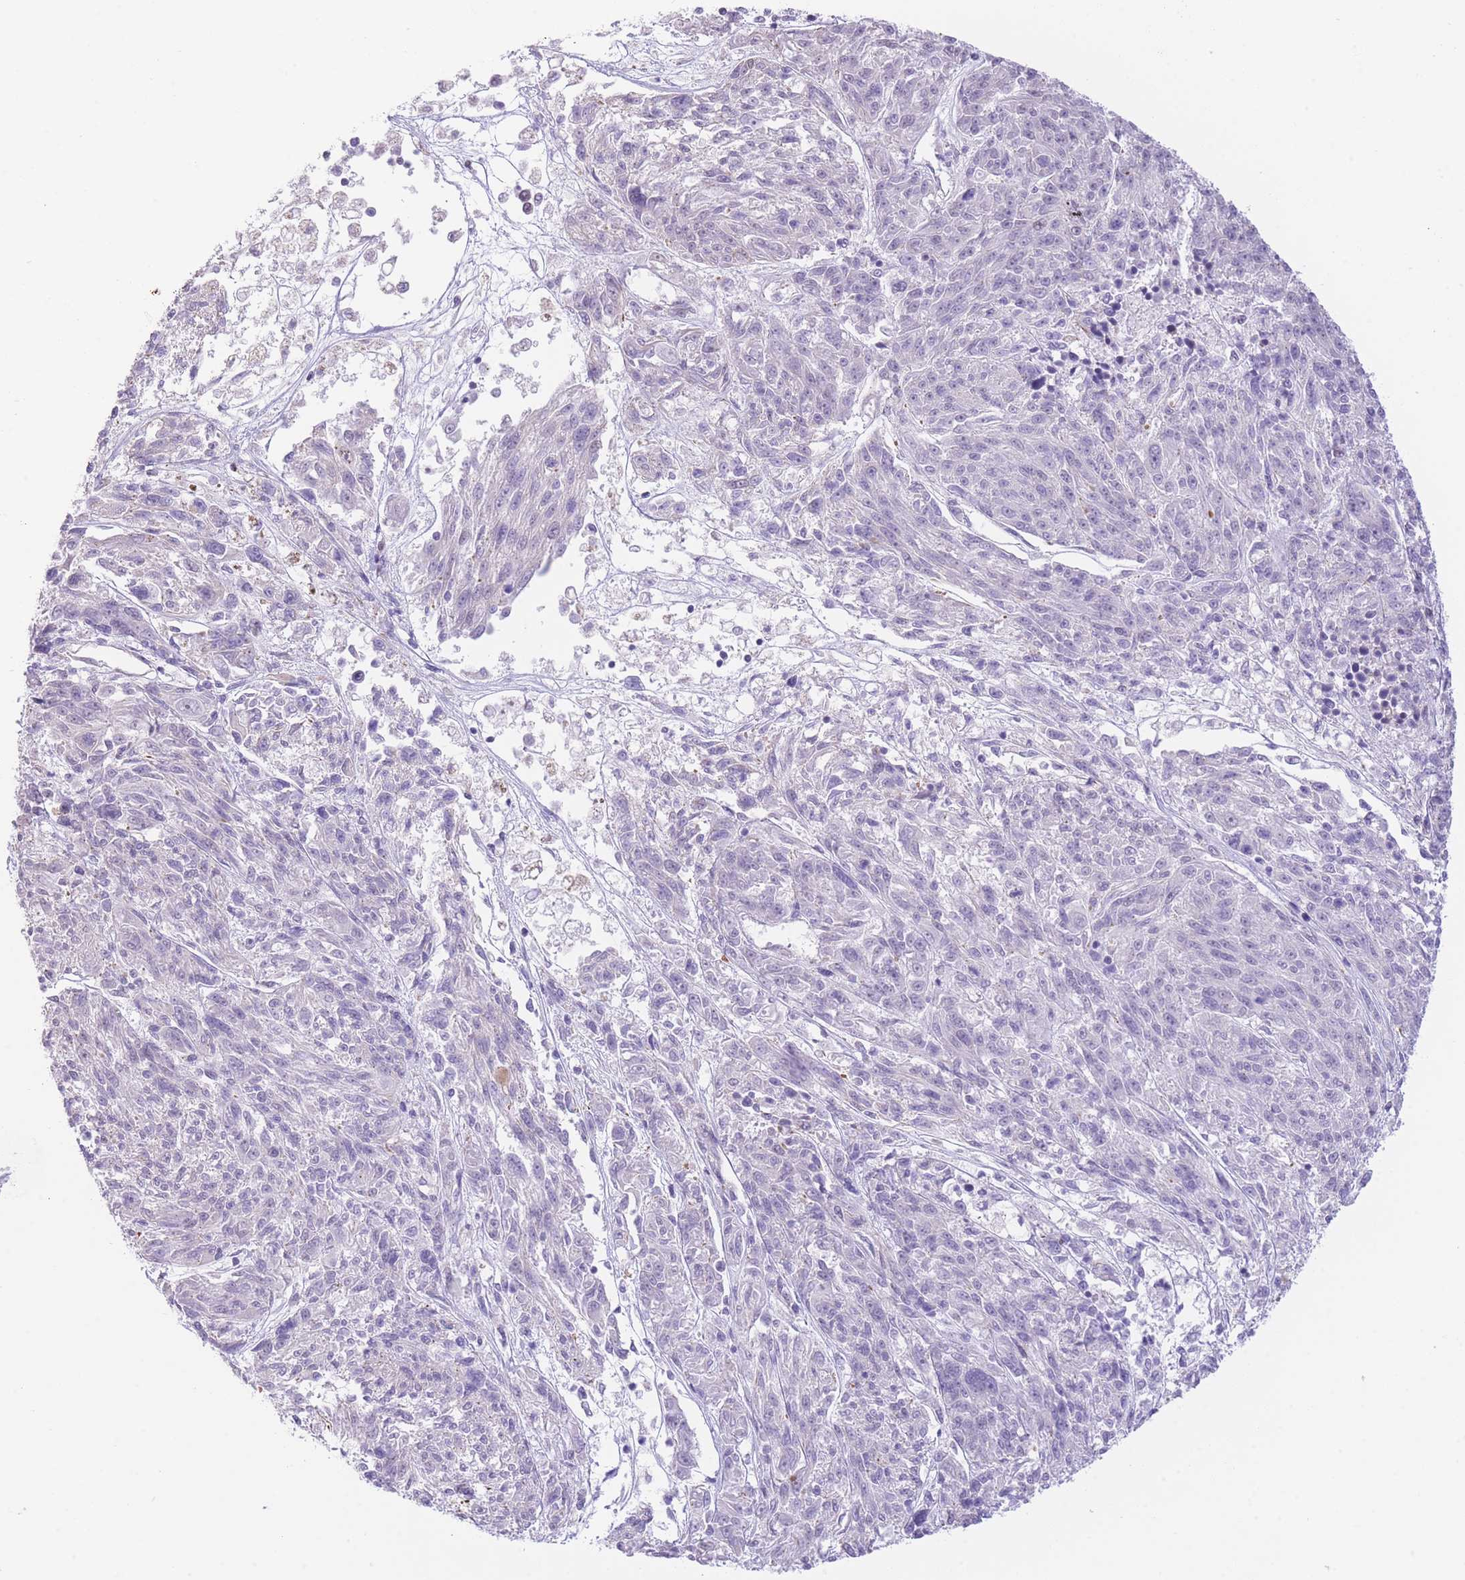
{"staining": {"intensity": "weak", "quantity": "<25%", "location": "cytoplasmic/membranous"}, "tissue": "melanoma", "cell_type": "Tumor cells", "image_type": "cancer", "snomed": [{"axis": "morphology", "description": "Malignant melanoma, NOS"}, {"axis": "topography", "description": "Skin"}], "caption": "This micrograph is of melanoma stained with immunohistochemistry (IHC) to label a protein in brown with the nuclei are counter-stained blue. There is no staining in tumor cells.", "gene": "PSG8", "patient": {"sex": "male", "age": 53}}